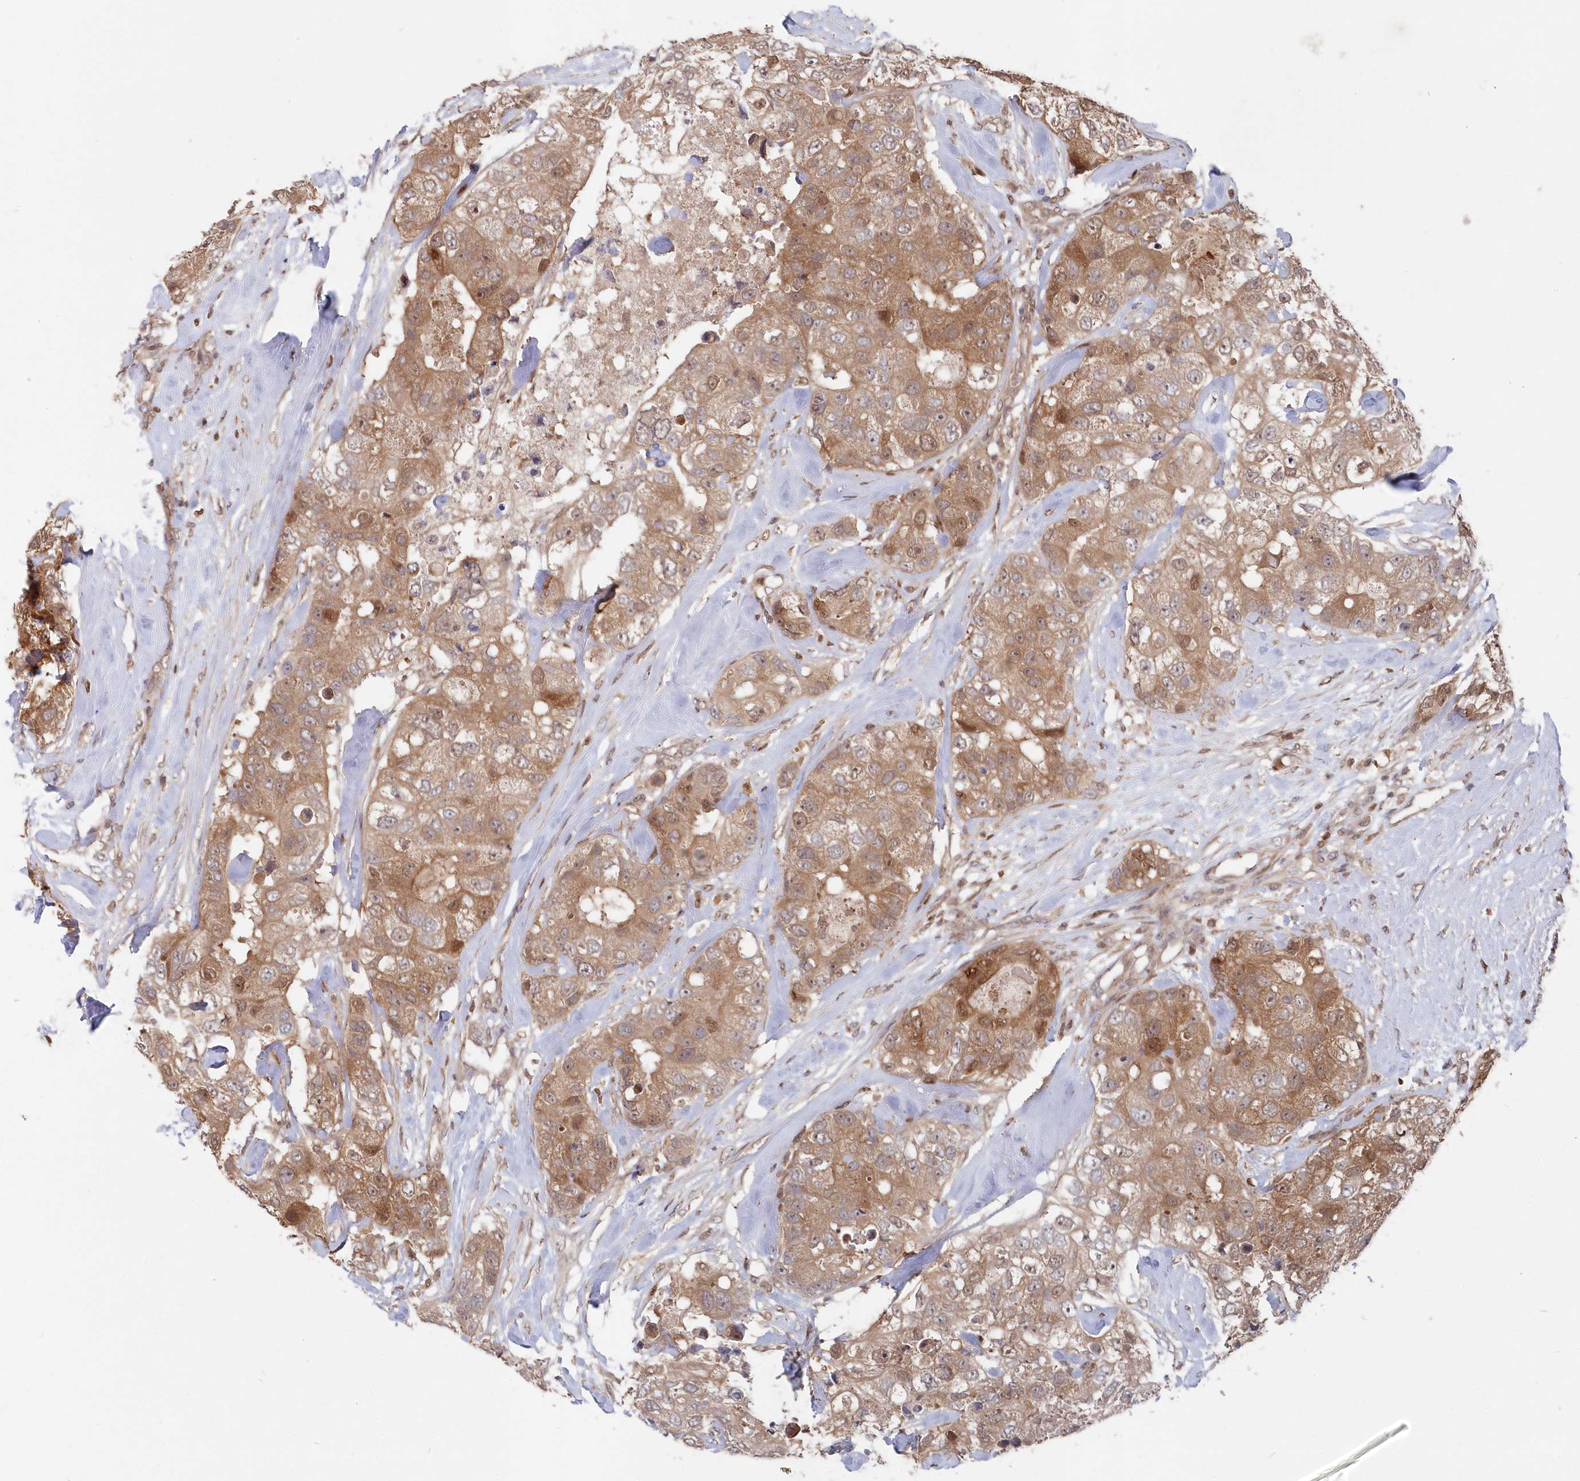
{"staining": {"intensity": "moderate", "quantity": ">75%", "location": "cytoplasmic/membranous,nuclear"}, "tissue": "breast cancer", "cell_type": "Tumor cells", "image_type": "cancer", "snomed": [{"axis": "morphology", "description": "Duct carcinoma"}, {"axis": "topography", "description": "Breast"}], "caption": "An immunohistochemistry photomicrograph of tumor tissue is shown. Protein staining in brown shows moderate cytoplasmic/membranous and nuclear positivity in breast cancer within tumor cells.", "gene": "ABHD14B", "patient": {"sex": "female", "age": 62}}